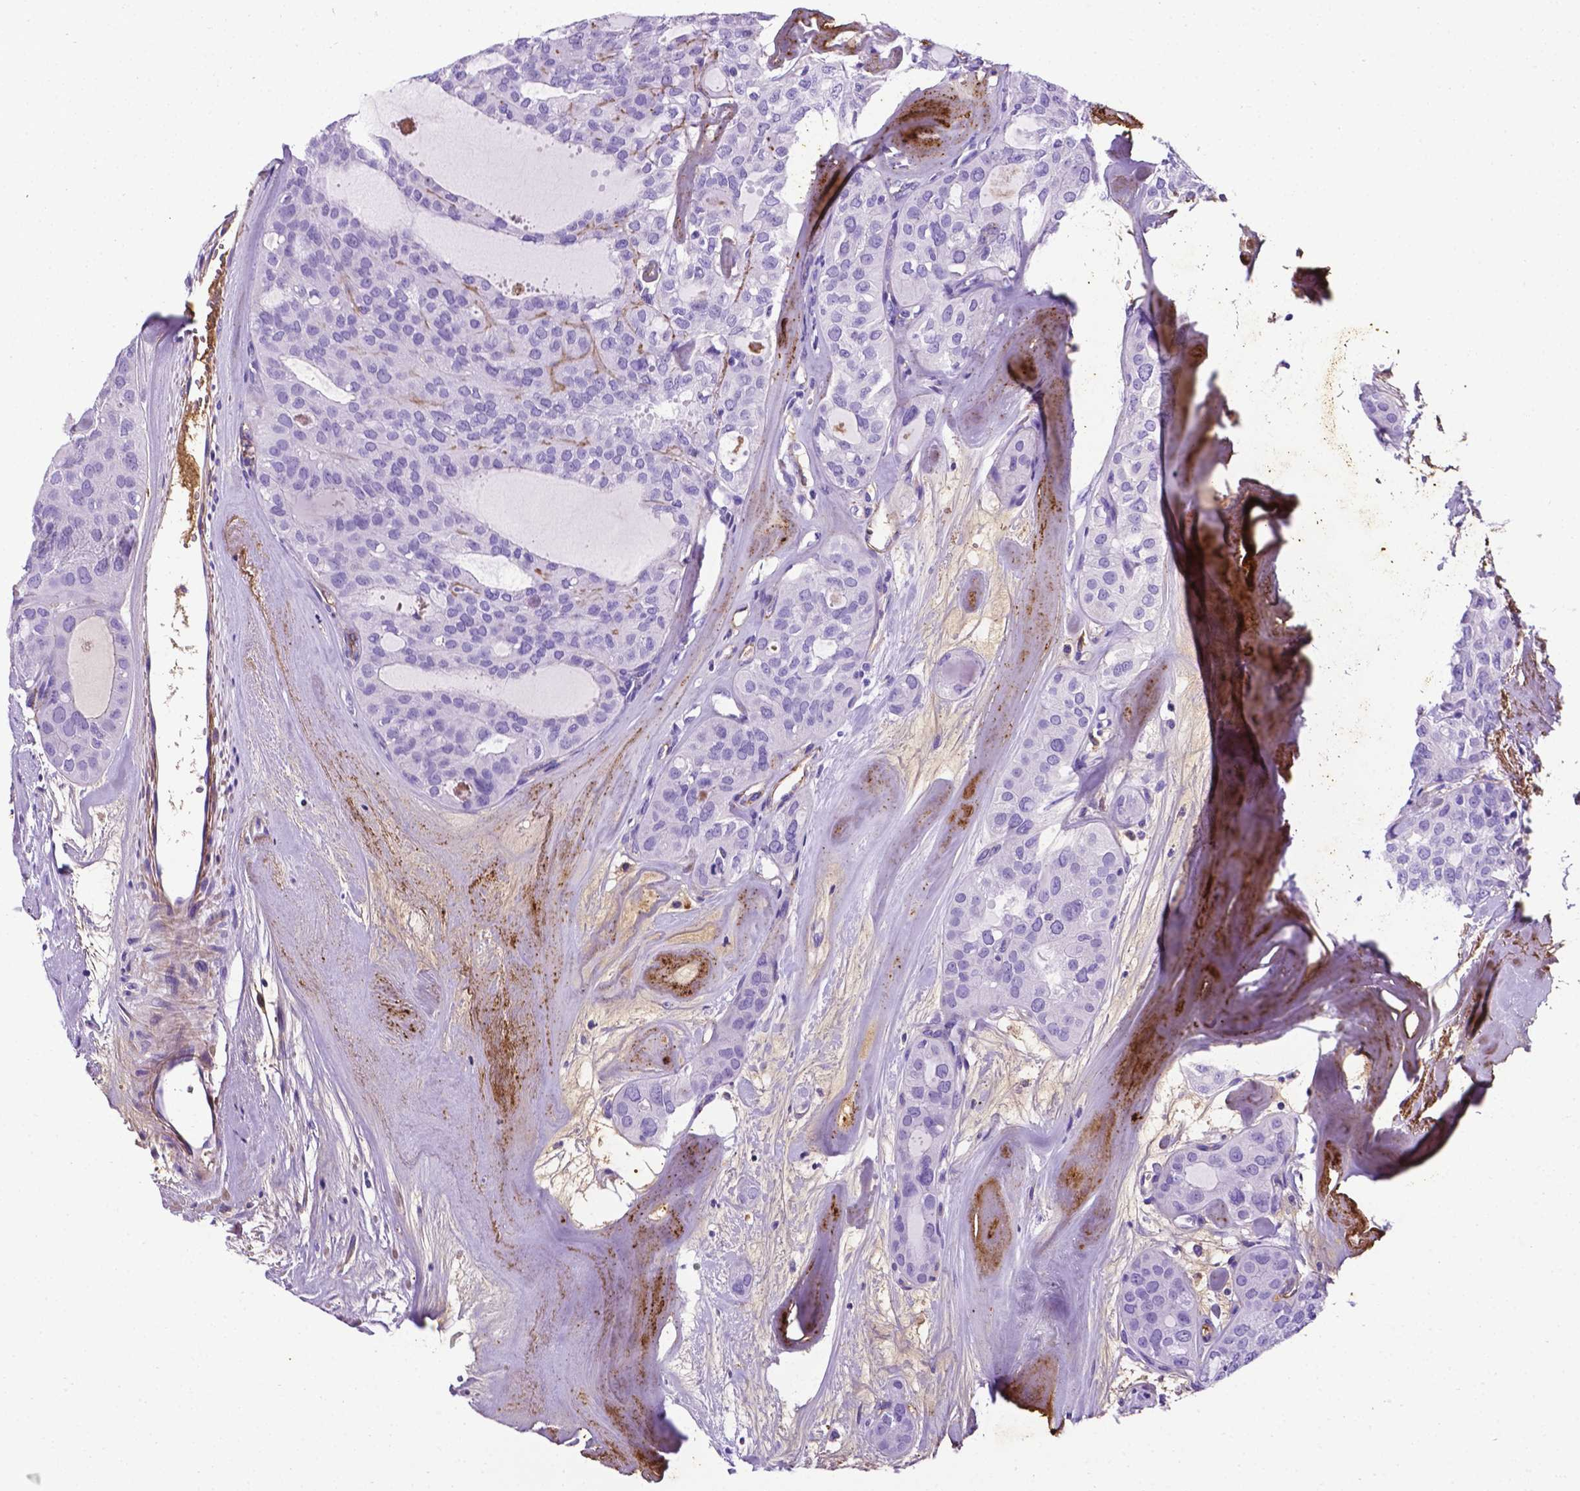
{"staining": {"intensity": "negative", "quantity": "none", "location": "none"}, "tissue": "thyroid cancer", "cell_type": "Tumor cells", "image_type": "cancer", "snomed": [{"axis": "morphology", "description": "Follicular adenoma carcinoma, NOS"}, {"axis": "topography", "description": "Thyroid gland"}], "caption": "Tumor cells are negative for brown protein staining in thyroid cancer (follicular adenoma carcinoma).", "gene": "APOE", "patient": {"sex": "male", "age": 75}}